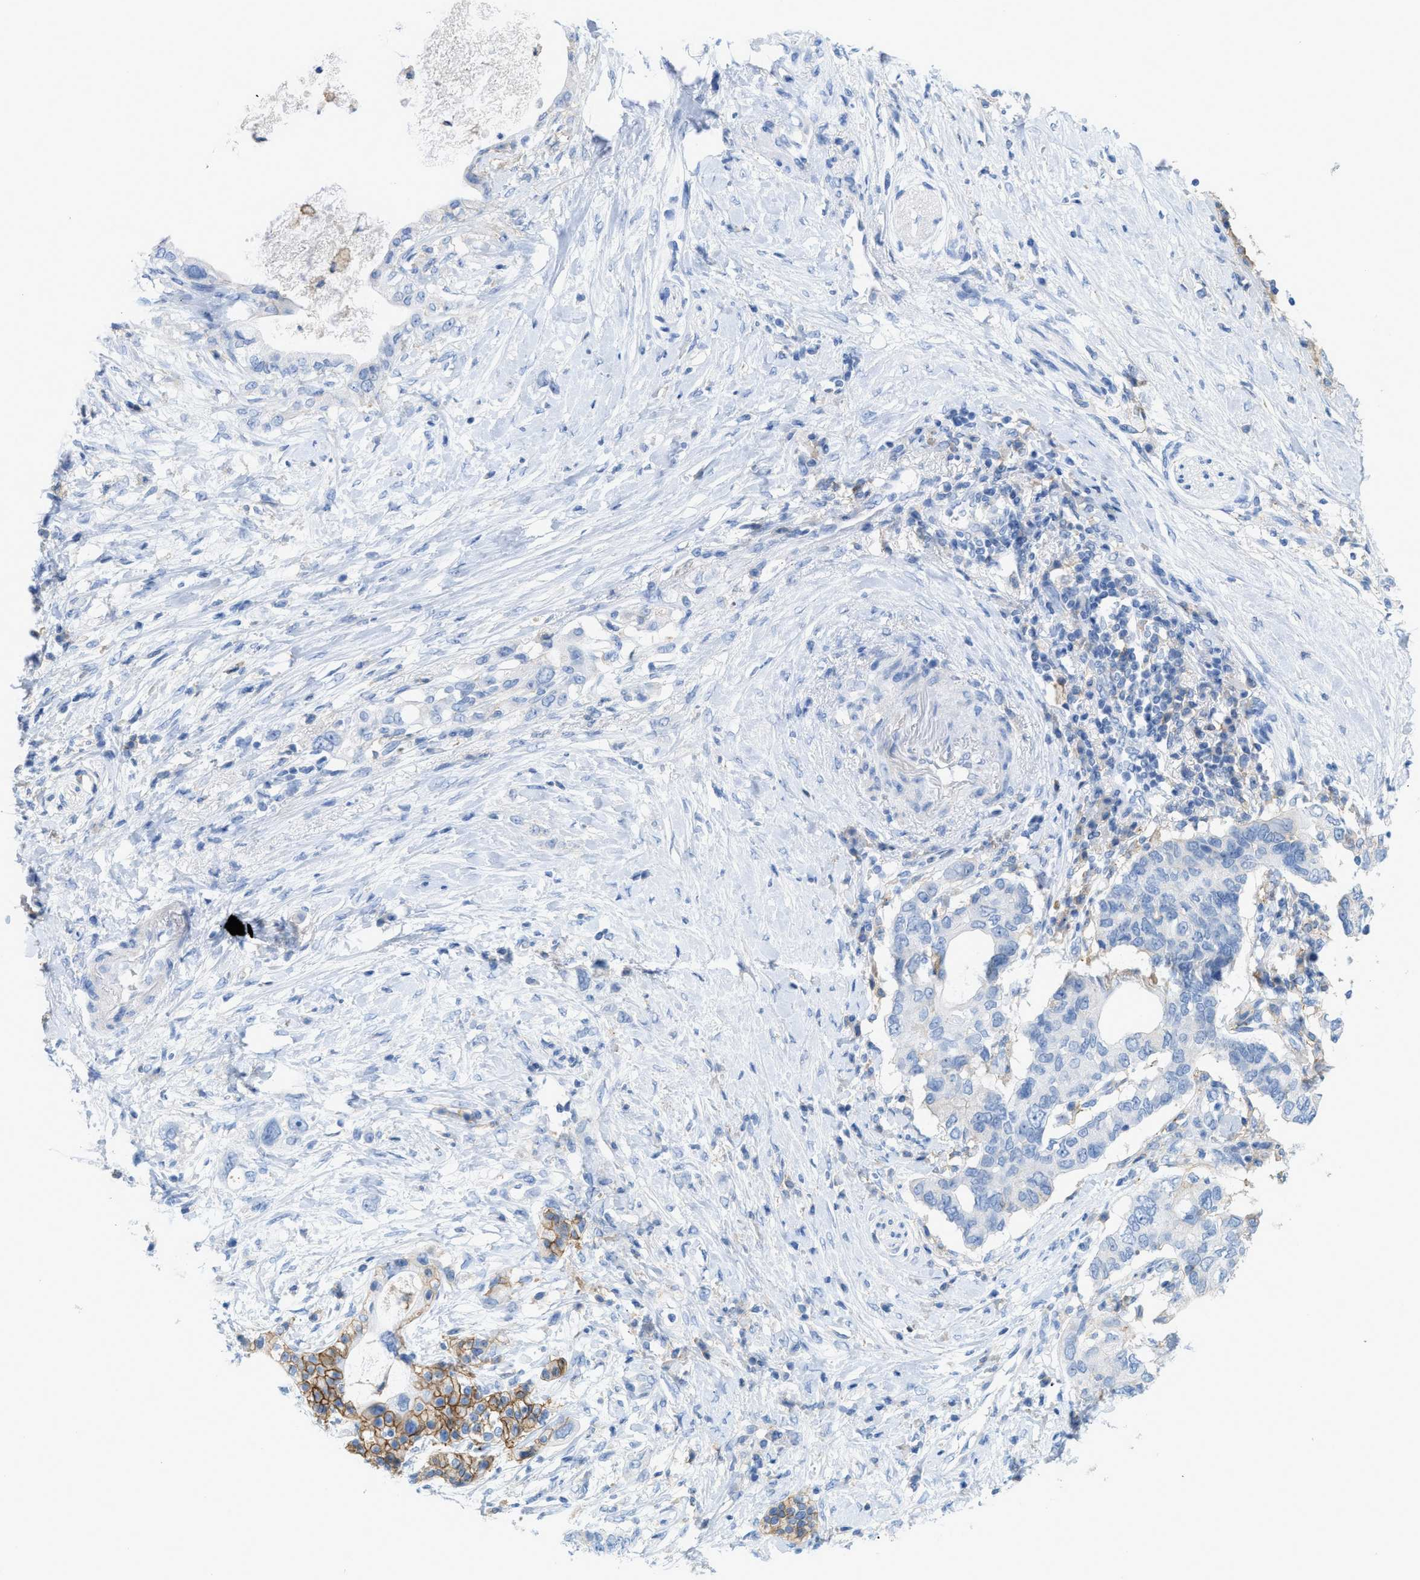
{"staining": {"intensity": "moderate", "quantity": "<25%", "location": "cytoplasmic/membranous"}, "tissue": "pancreatic cancer", "cell_type": "Tumor cells", "image_type": "cancer", "snomed": [{"axis": "morphology", "description": "Adenocarcinoma, NOS"}, {"axis": "topography", "description": "Pancreas"}], "caption": "The histopathology image shows a brown stain indicating the presence of a protein in the cytoplasmic/membranous of tumor cells in pancreatic cancer (adenocarcinoma).", "gene": "SLC3A2", "patient": {"sex": "female", "age": 56}}